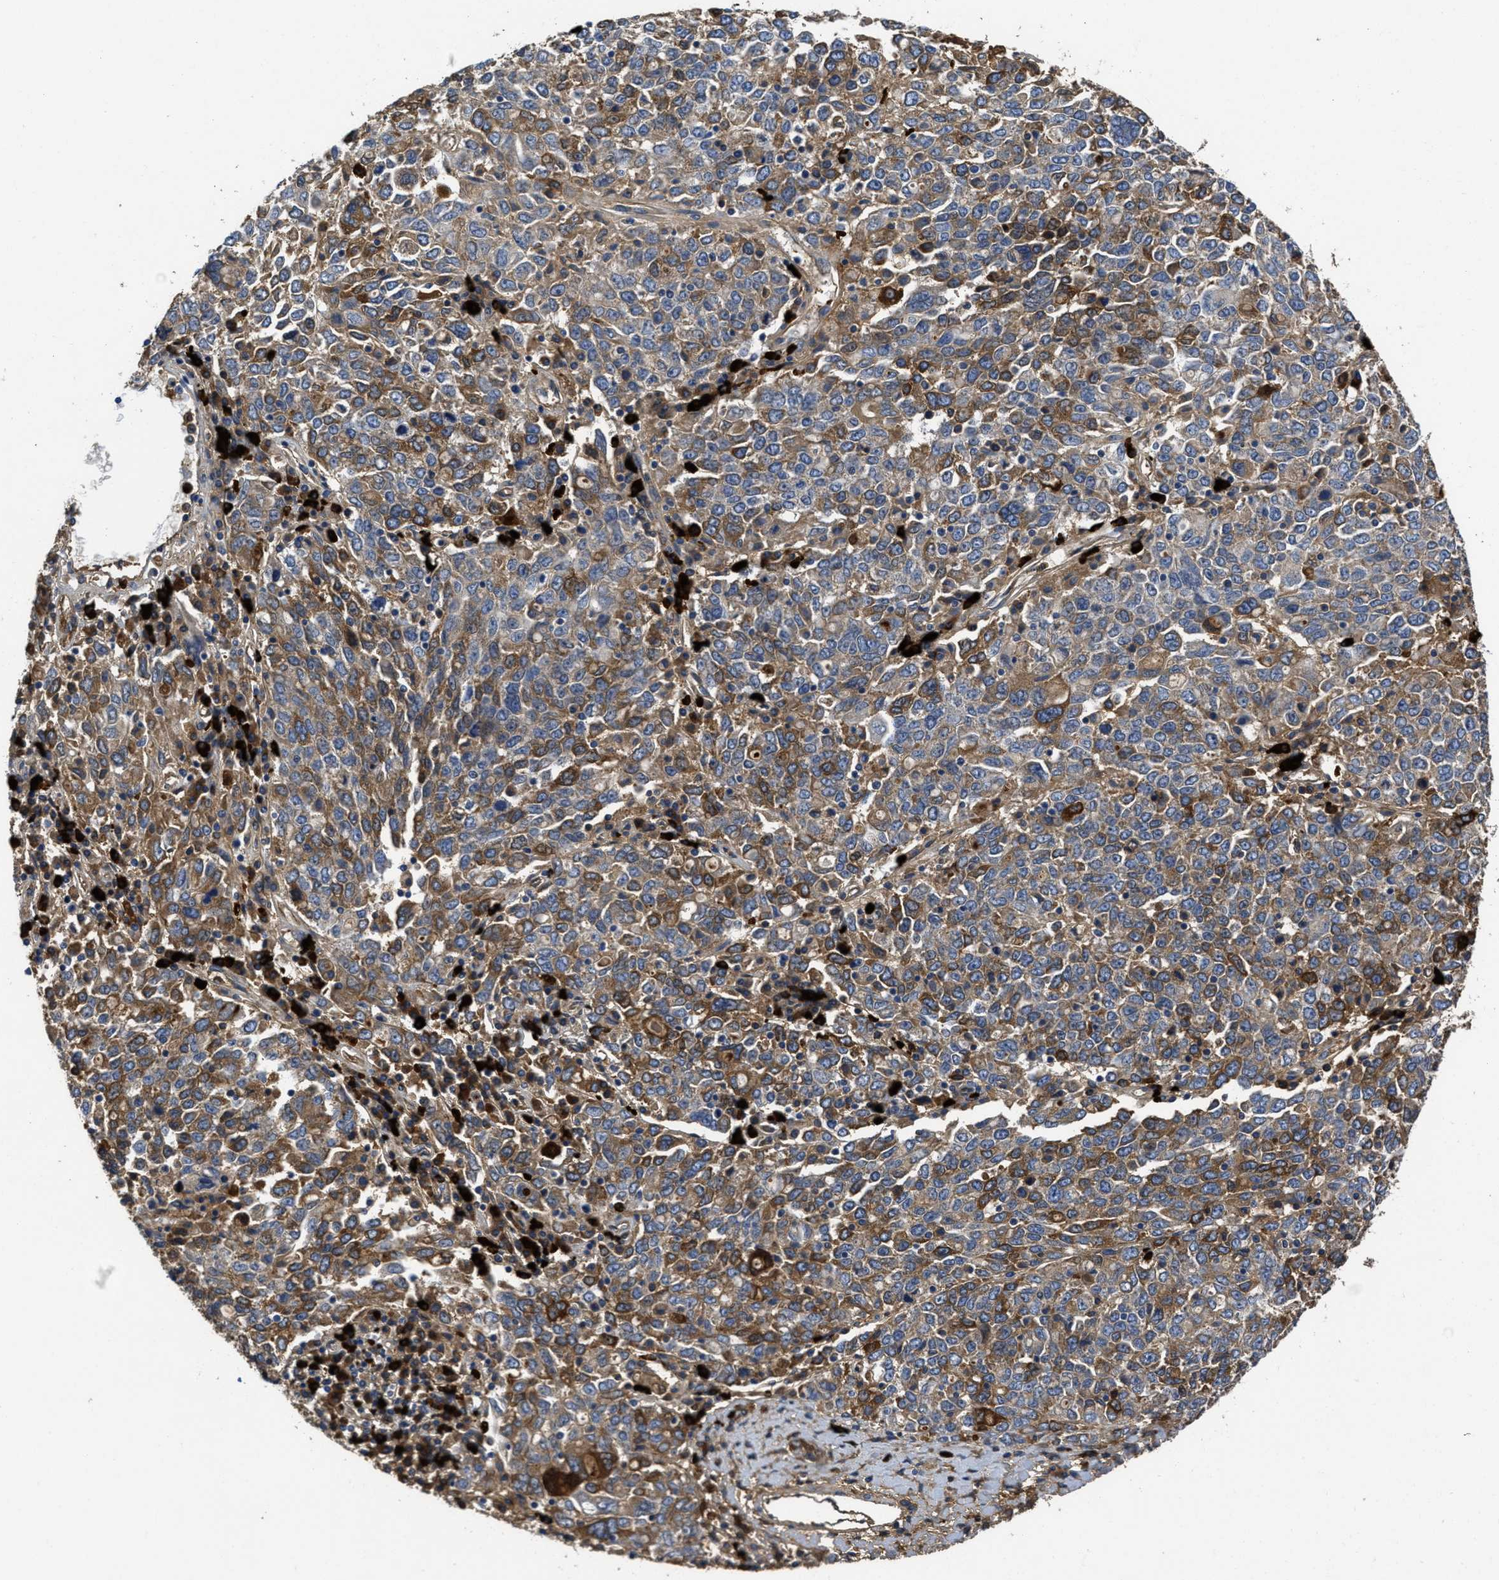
{"staining": {"intensity": "moderate", "quantity": "25%-75%", "location": "cytoplasmic/membranous"}, "tissue": "ovarian cancer", "cell_type": "Tumor cells", "image_type": "cancer", "snomed": [{"axis": "morphology", "description": "Carcinoma, endometroid"}, {"axis": "topography", "description": "Ovary"}], "caption": "Immunohistochemistry (IHC) staining of ovarian cancer (endometroid carcinoma), which displays medium levels of moderate cytoplasmic/membranous staining in about 25%-75% of tumor cells indicating moderate cytoplasmic/membranous protein positivity. The staining was performed using DAB (3,3'-diaminobenzidine) (brown) for protein detection and nuclei were counterstained in hematoxylin (blue).", "gene": "GALK1", "patient": {"sex": "female", "age": 62}}